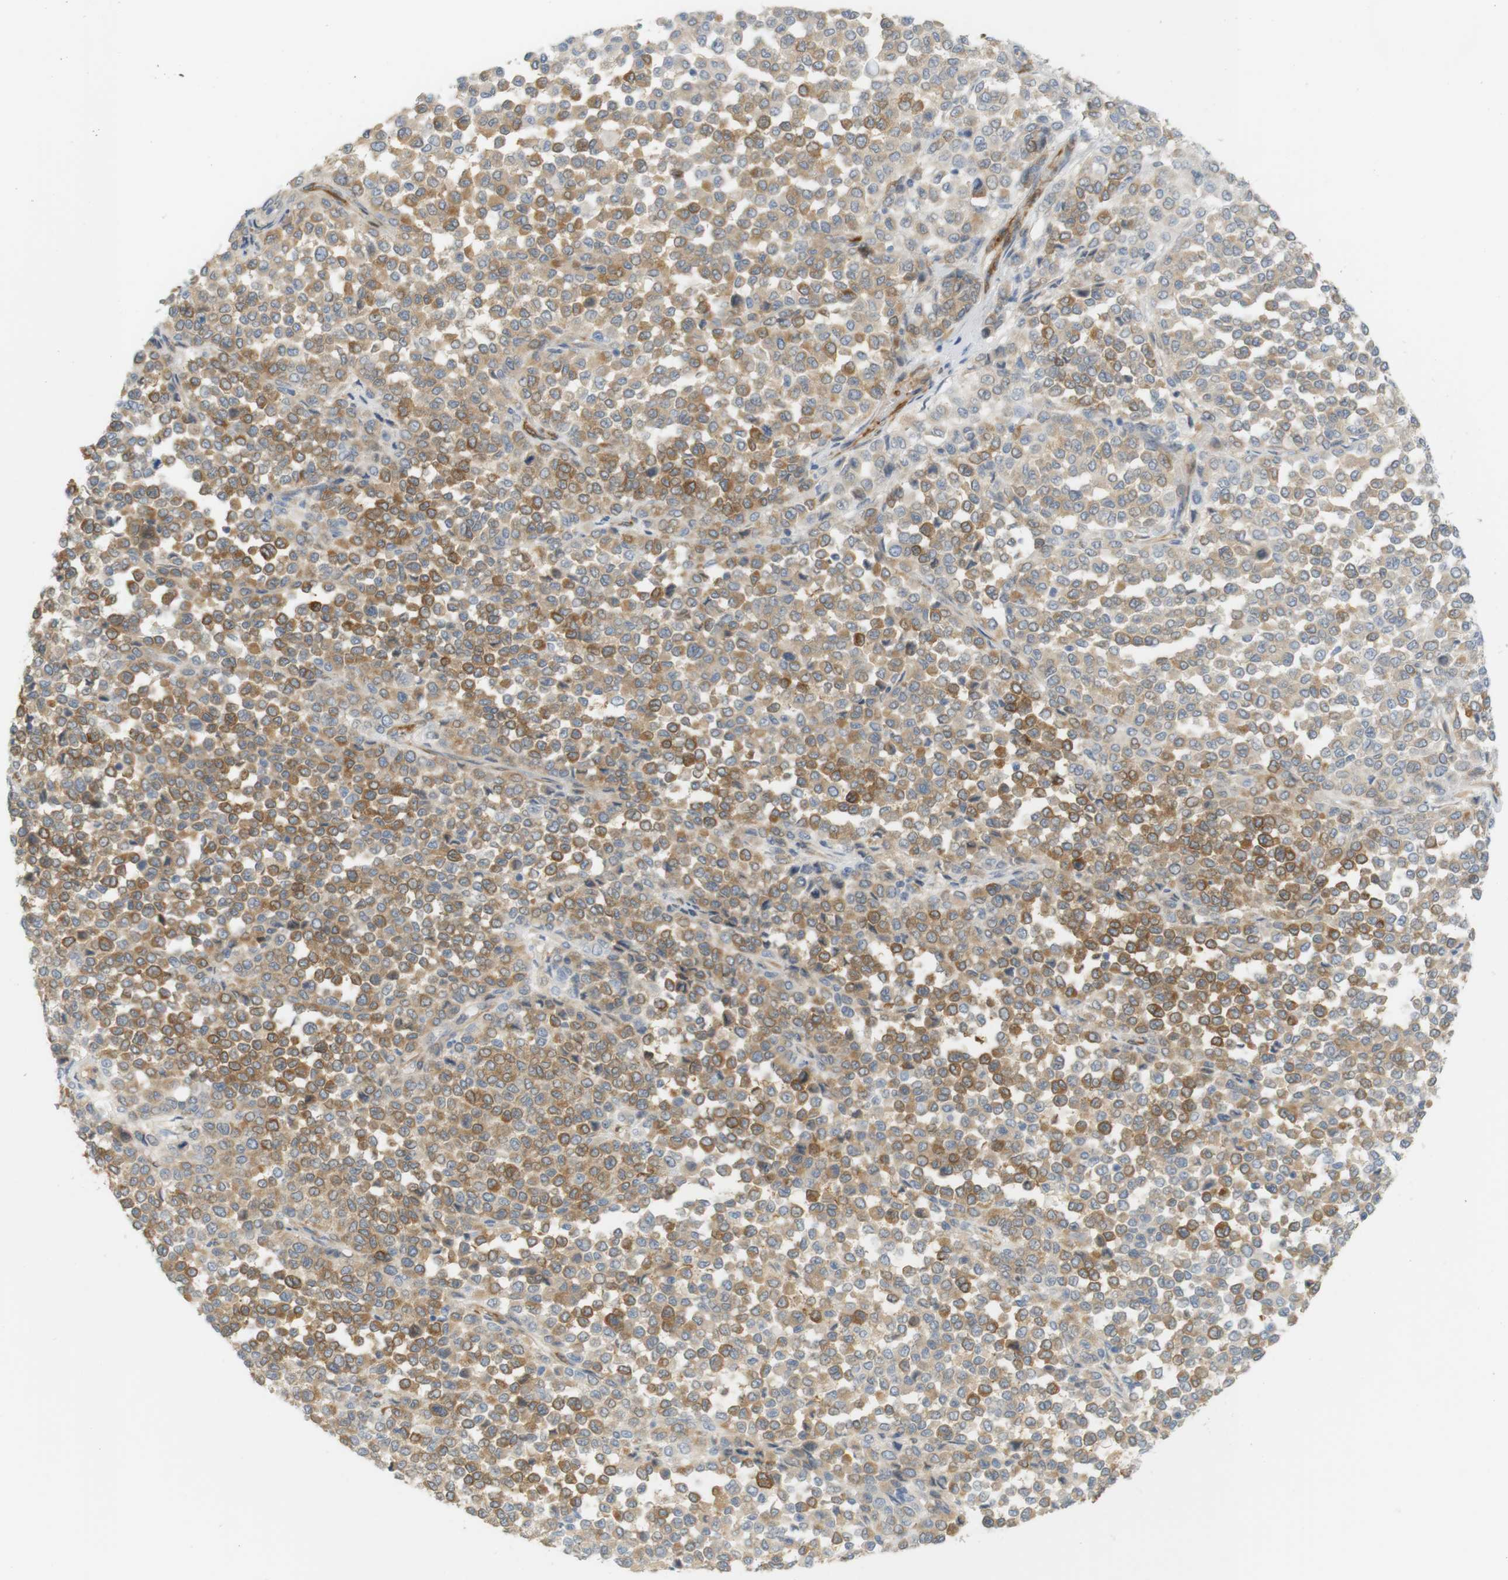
{"staining": {"intensity": "moderate", "quantity": ">75%", "location": "cytoplasmic/membranous"}, "tissue": "melanoma", "cell_type": "Tumor cells", "image_type": "cancer", "snomed": [{"axis": "morphology", "description": "Malignant melanoma, Metastatic site"}, {"axis": "topography", "description": "Pancreas"}], "caption": "Moderate cytoplasmic/membranous staining is present in approximately >75% of tumor cells in melanoma. Immunohistochemistry stains the protein of interest in brown and the nuclei are stained blue.", "gene": "PDE3A", "patient": {"sex": "female", "age": 30}}